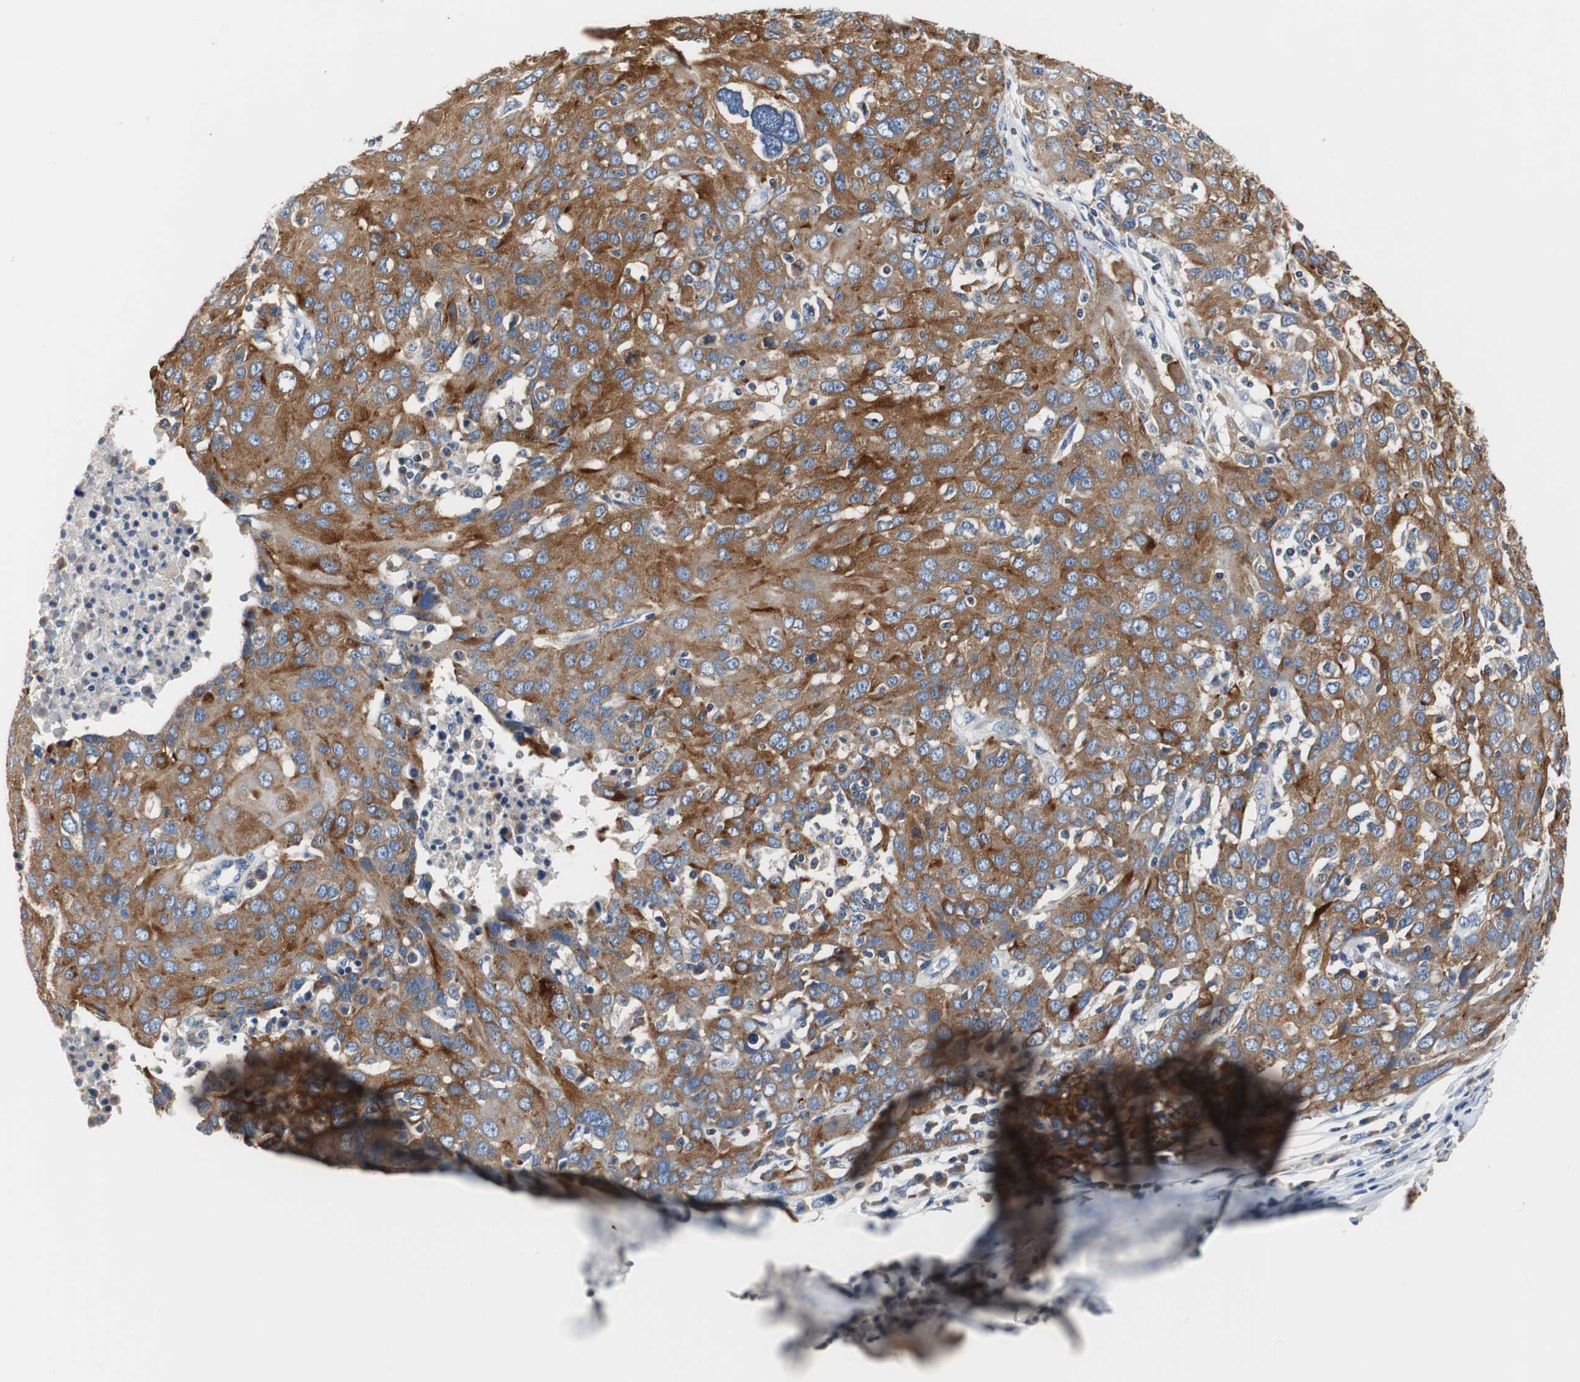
{"staining": {"intensity": "strong", "quantity": ">75%", "location": "cytoplasmic/membranous"}, "tissue": "ovarian cancer", "cell_type": "Tumor cells", "image_type": "cancer", "snomed": [{"axis": "morphology", "description": "Carcinoma, endometroid"}, {"axis": "topography", "description": "Ovary"}], "caption": "A brown stain shows strong cytoplasmic/membranous staining of a protein in ovarian cancer tumor cells.", "gene": "VAMP8", "patient": {"sex": "female", "age": 50}}